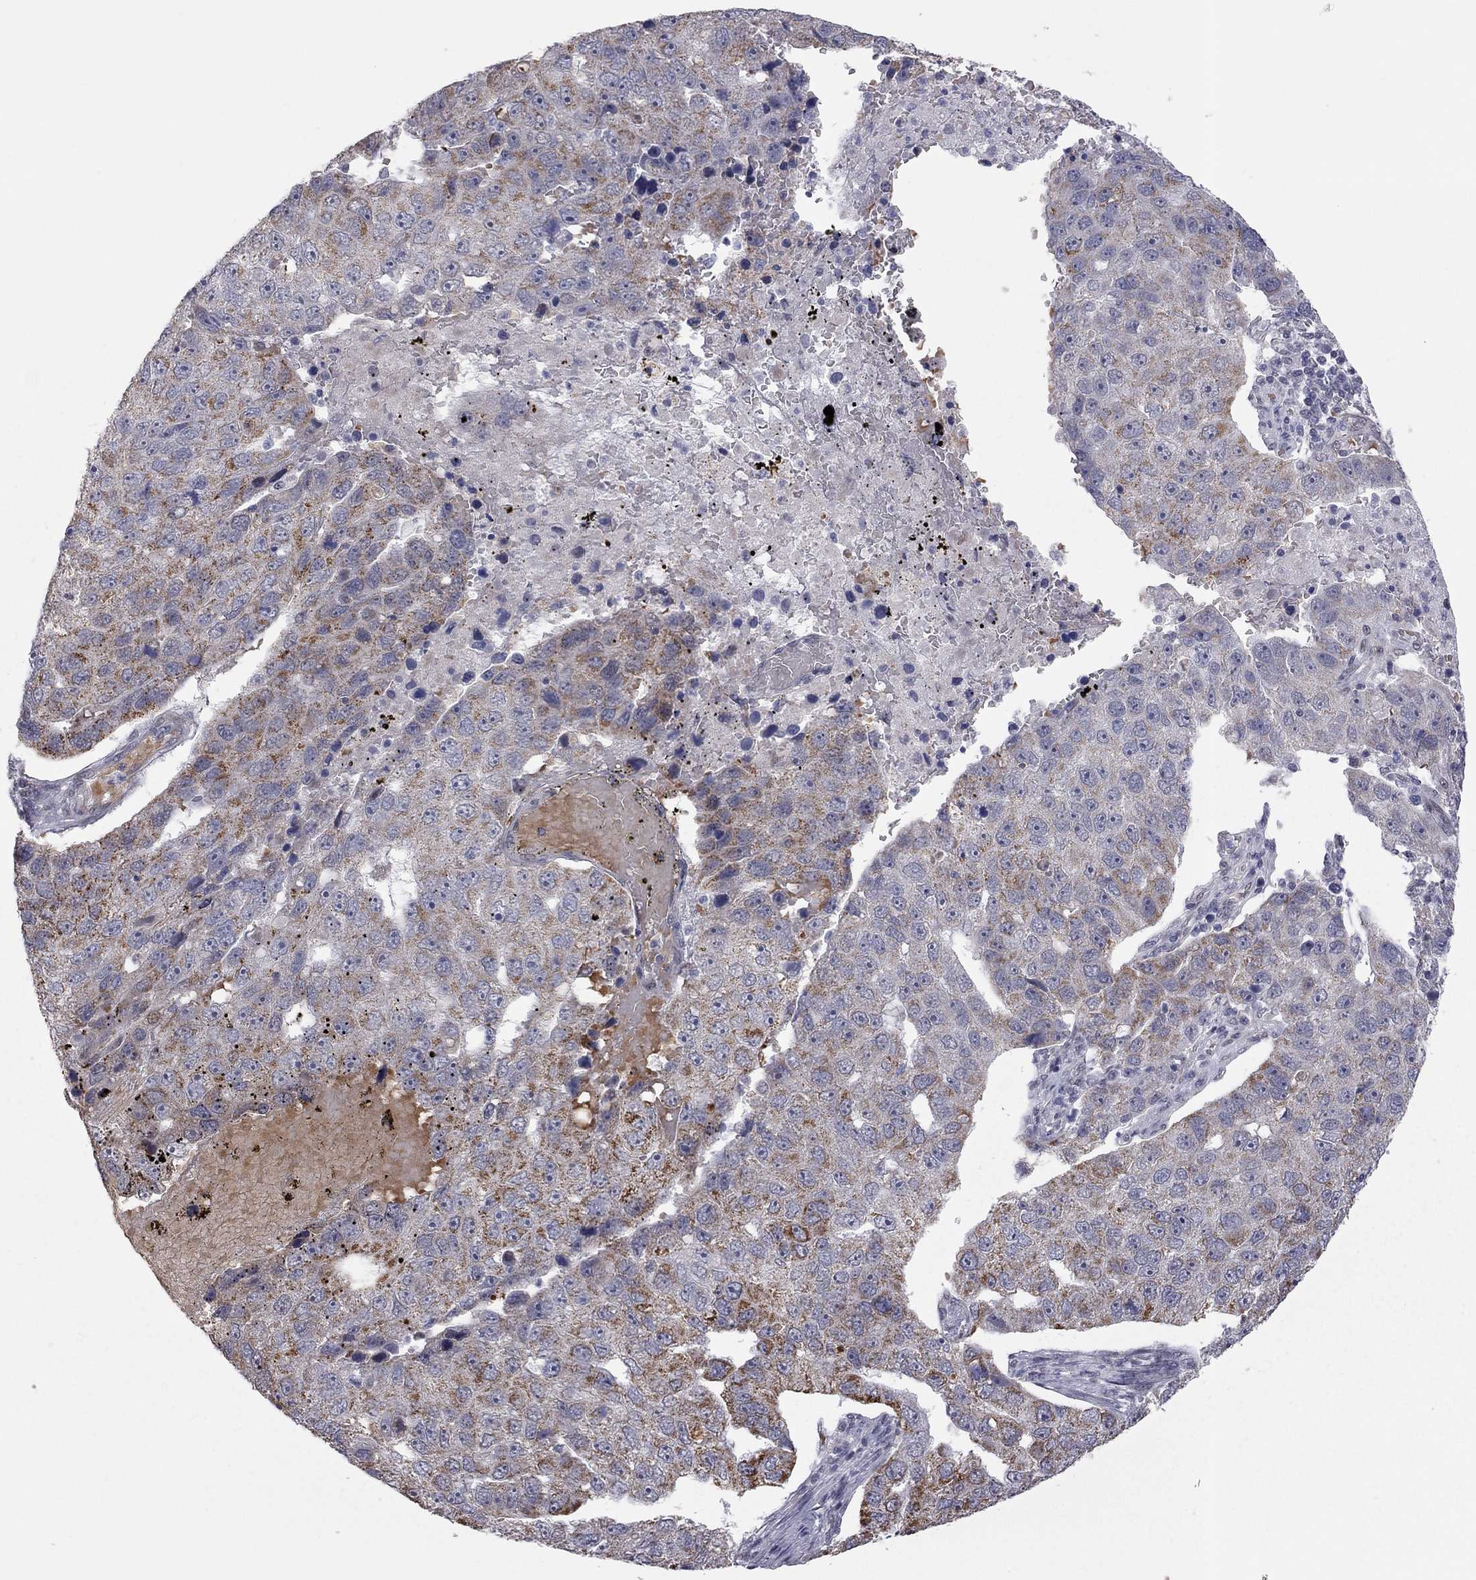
{"staining": {"intensity": "moderate", "quantity": "25%-75%", "location": "cytoplasmic/membranous"}, "tissue": "pancreatic cancer", "cell_type": "Tumor cells", "image_type": "cancer", "snomed": [{"axis": "morphology", "description": "Adenocarcinoma, NOS"}, {"axis": "topography", "description": "Pancreas"}], "caption": "Protein analysis of adenocarcinoma (pancreatic) tissue shows moderate cytoplasmic/membranous positivity in approximately 25%-75% of tumor cells.", "gene": "MC3R", "patient": {"sex": "female", "age": 61}}